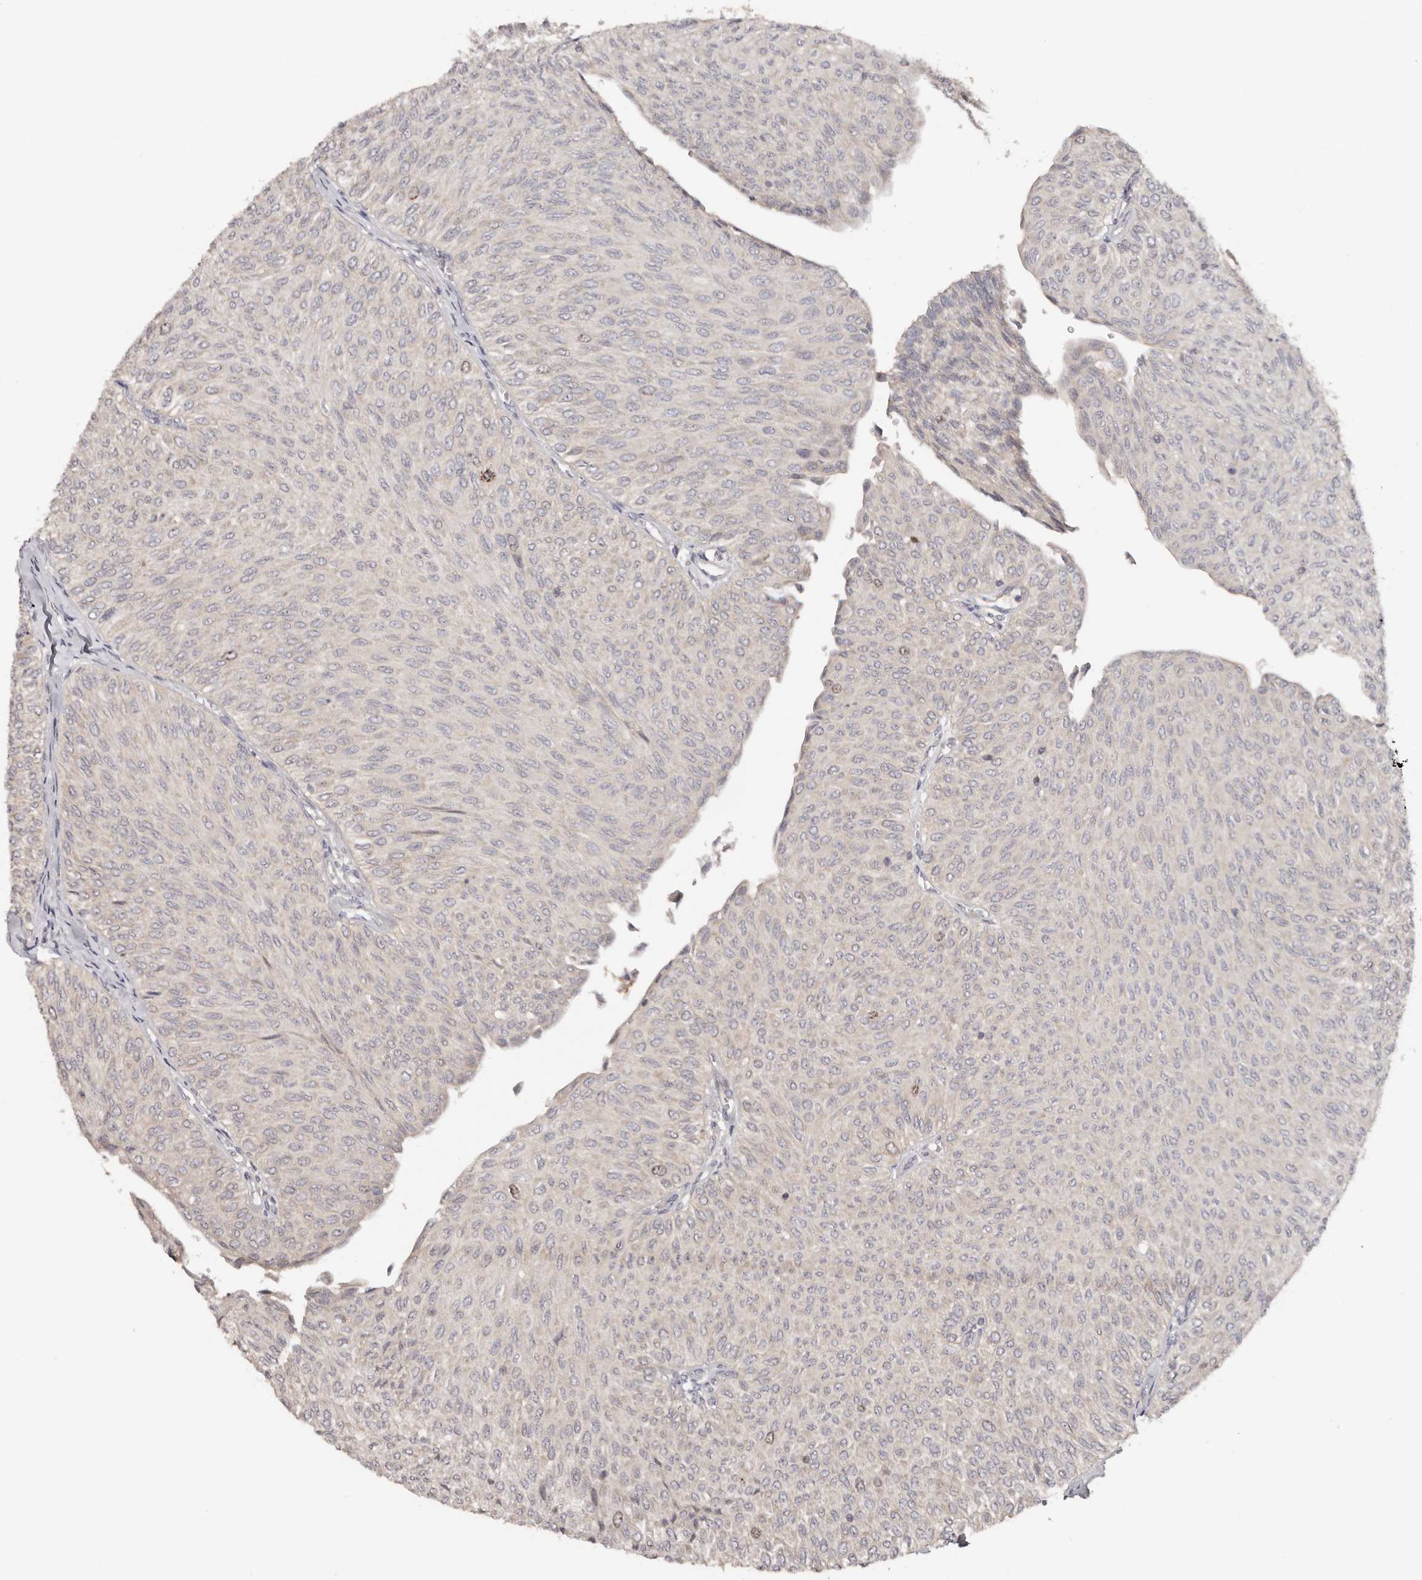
{"staining": {"intensity": "moderate", "quantity": "<25%", "location": "nuclear"}, "tissue": "urothelial cancer", "cell_type": "Tumor cells", "image_type": "cancer", "snomed": [{"axis": "morphology", "description": "Urothelial carcinoma, Low grade"}, {"axis": "topography", "description": "Urinary bladder"}], "caption": "Protein staining of urothelial cancer tissue reveals moderate nuclear positivity in approximately <25% of tumor cells.", "gene": "CCDC190", "patient": {"sex": "male", "age": 78}}